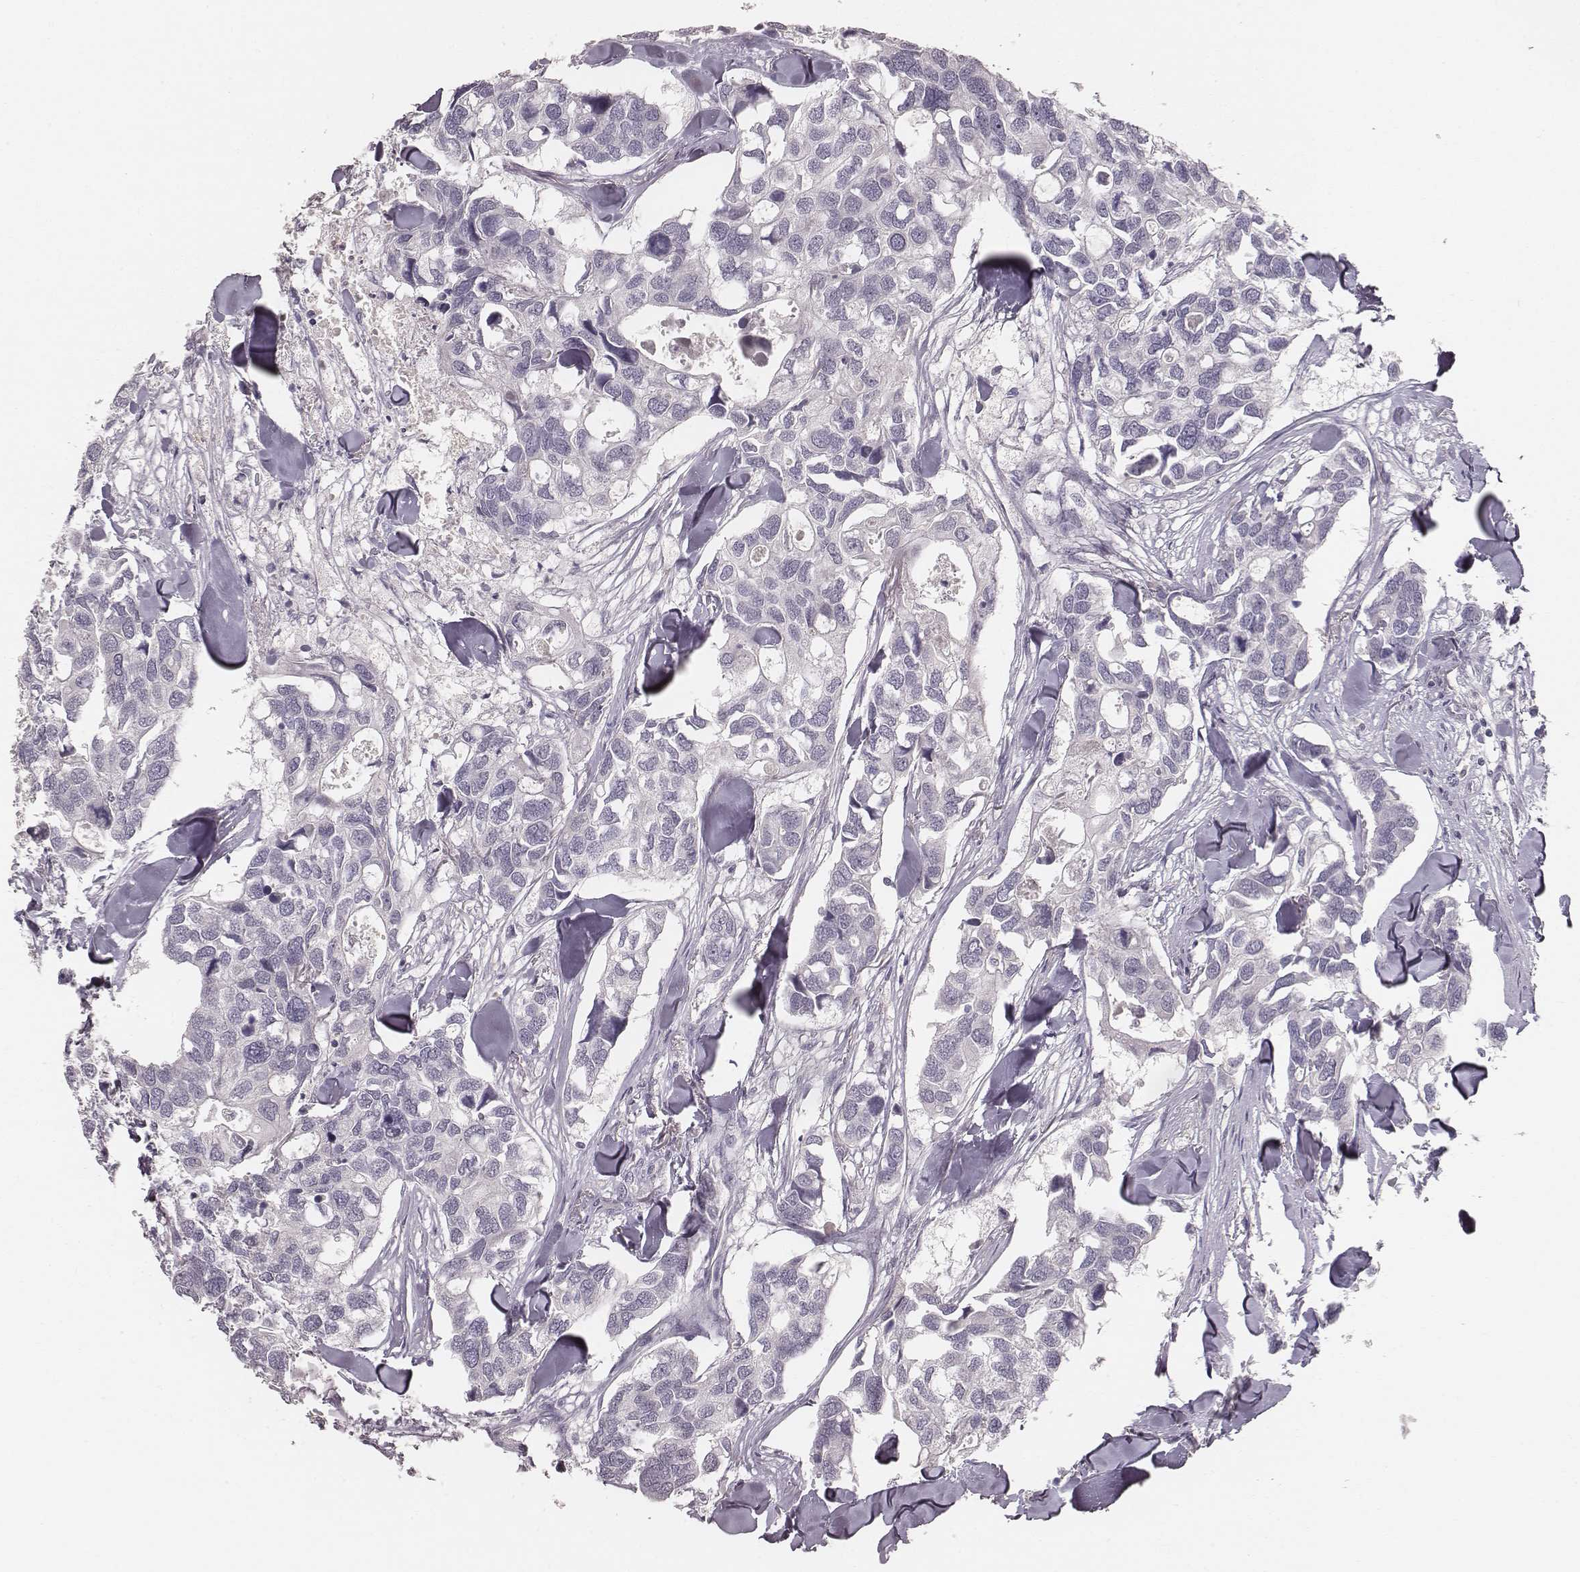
{"staining": {"intensity": "negative", "quantity": "none", "location": "none"}, "tissue": "breast cancer", "cell_type": "Tumor cells", "image_type": "cancer", "snomed": [{"axis": "morphology", "description": "Duct carcinoma"}, {"axis": "topography", "description": "Breast"}], "caption": "Protein analysis of breast infiltrating ductal carcinoma shows no significant positivity in tumor cells. (DAB immunohistochemistry (IHC) with hematoxylin counter stain).", "gene": "LY6K", "patient": {"sex": "female", "age": 83}}